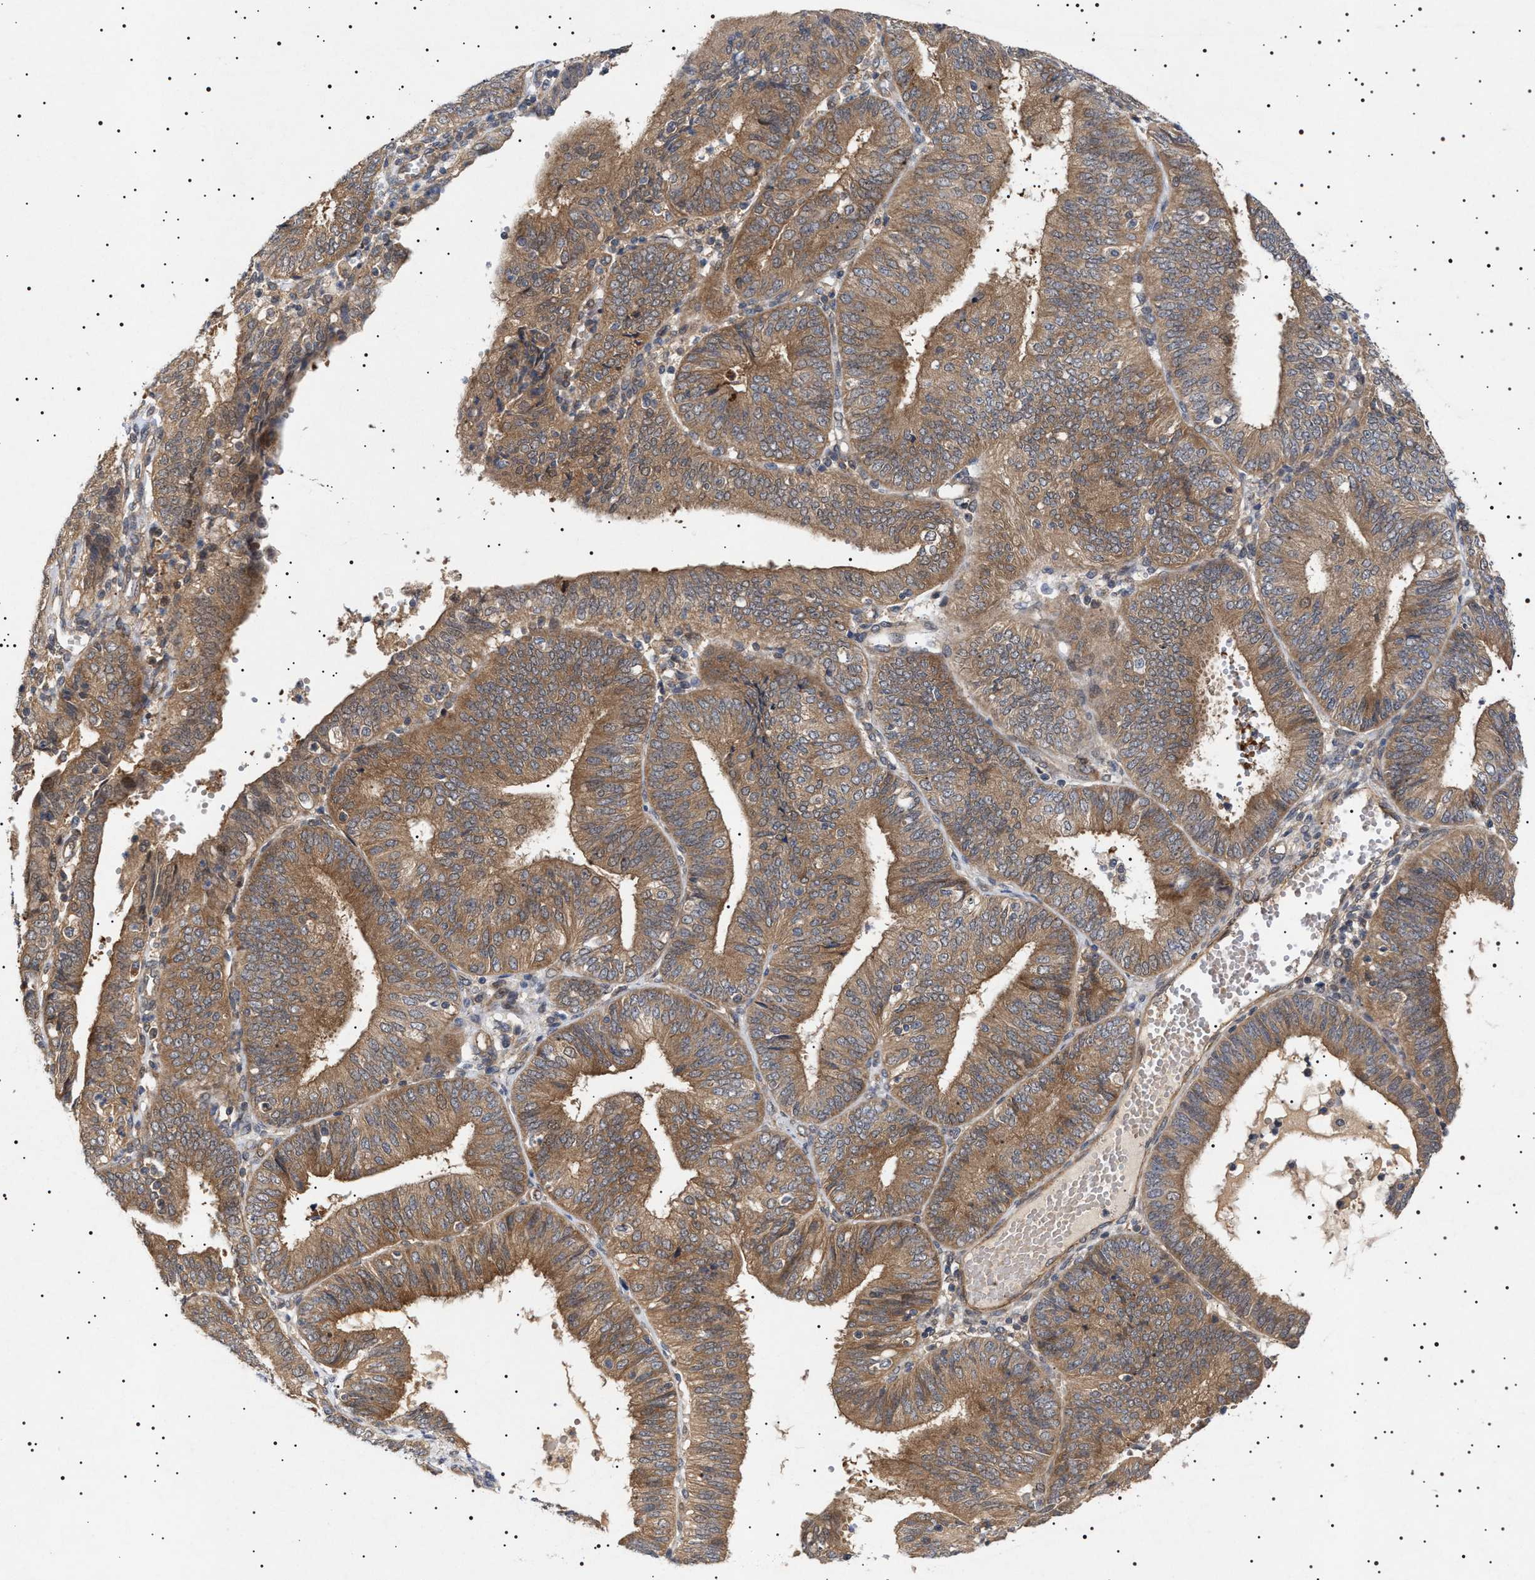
{"staining": {"intensity": "moderate", "quantity": ">75%", "location": "cytoplasmic/membranous"}, "tissue": "endometrial cancer", "cell_type": "Tumor cells", "image_type": "cancer", "snomed": [{"axis": "morphology", "description": "Adenocarcinoma, NOS"}, {"axis": "topography", "description": "Endometrium"}], "caption": "The histopathology image shows a brown stain indicating the presence of a protein in the cytoplasmic/membranous of tumor cells in endometrial cancer.", "gene": "NPLOC4", "patient": {"sex": "female", "age": 58}}